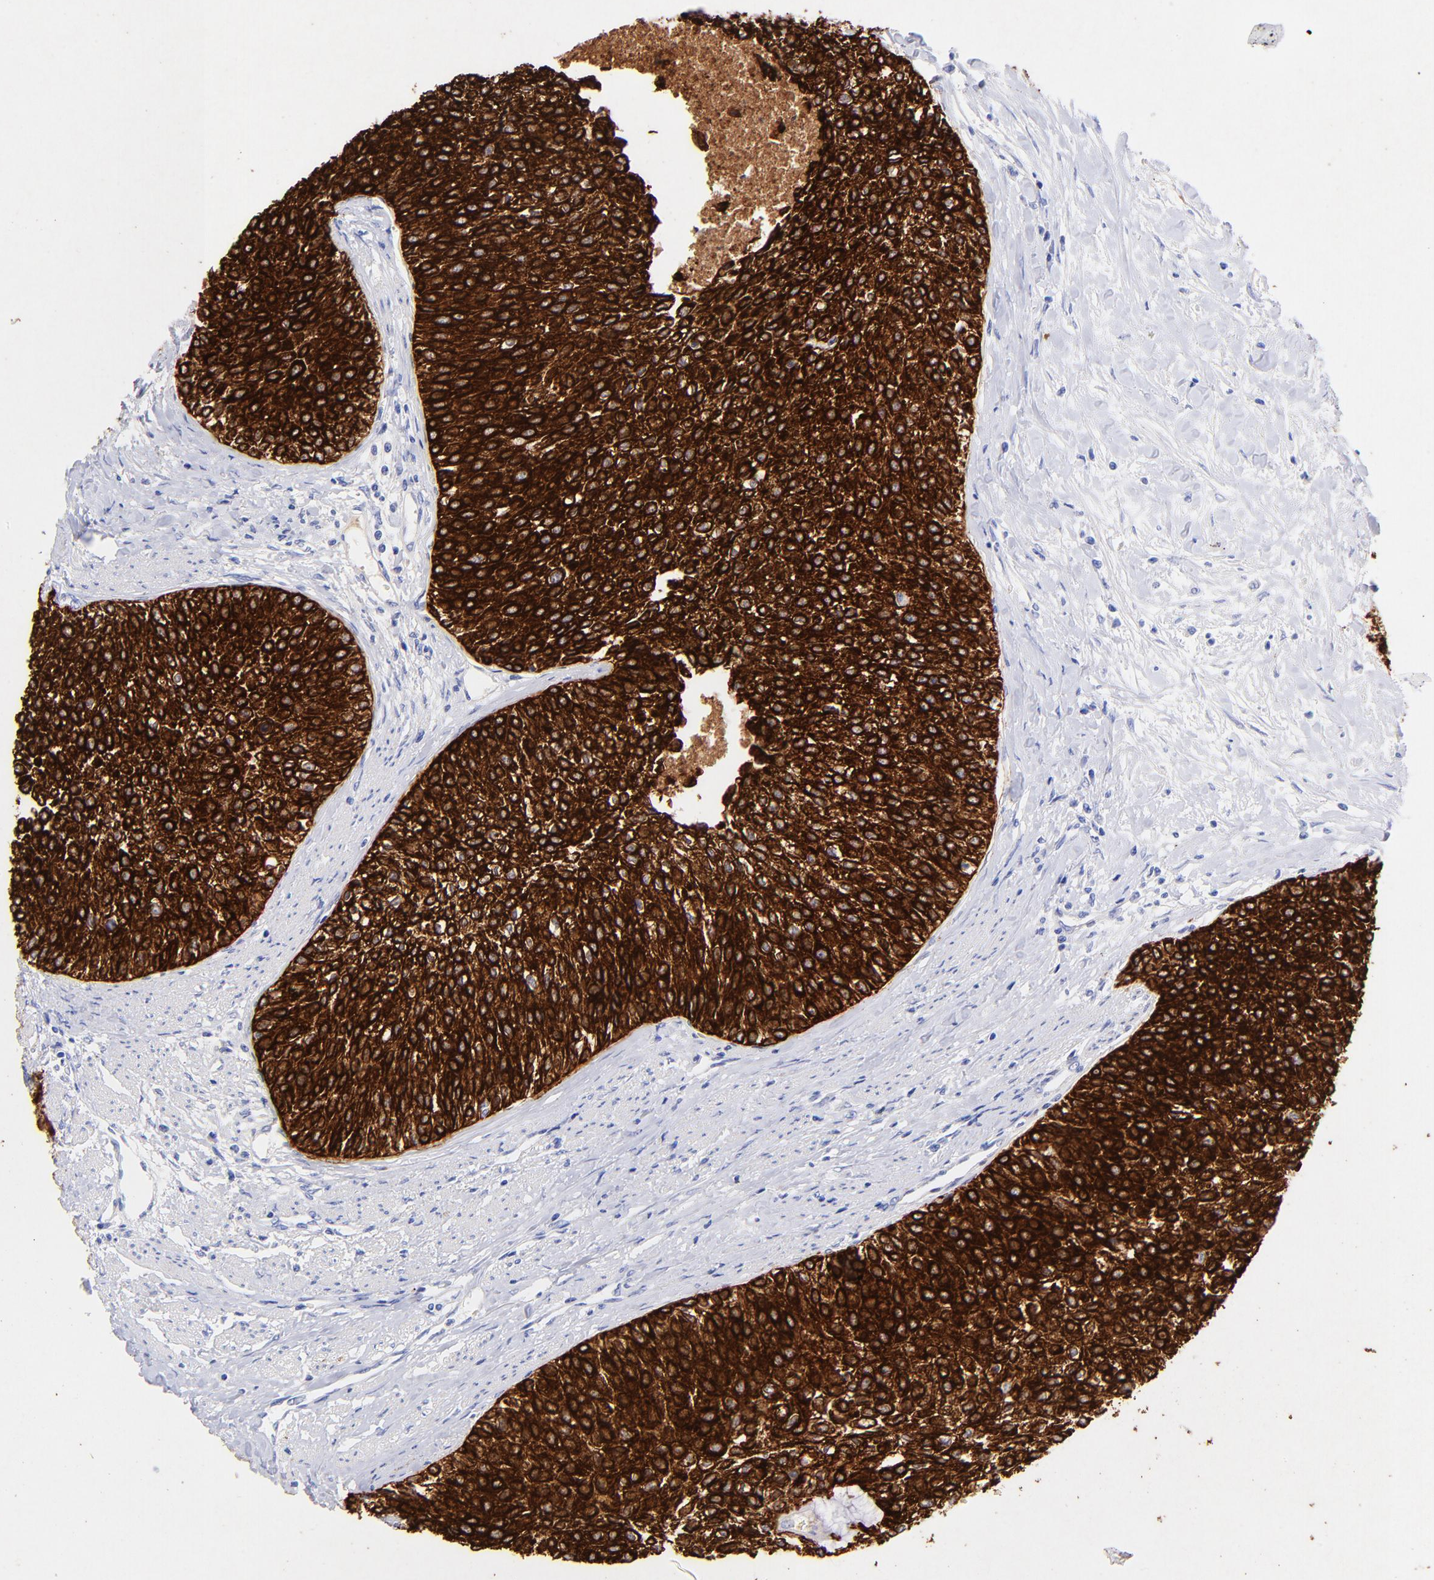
{"staining": {"intensity": "strong", "quantity": ">75%", "location": "cytoplasmic/membranous"}, "tissue": "urothelial cancer", "cell_type": "Tumor cells", "image_type": "cancer", "snomed": [{"axis": "morphology", "description": "Urothelial carcinoma, Low grade"}, {"axis": "topography", "description": "Urinary bladder"}], "caption": "Urothelial cancer stained with IHC demonstrates strong cytoplasmic/membranous expression in about >75% of tumor cells. Nuclei are stained in blue.", "gene": "KRT19", "patient": {"sex": "female", "age": 73}}